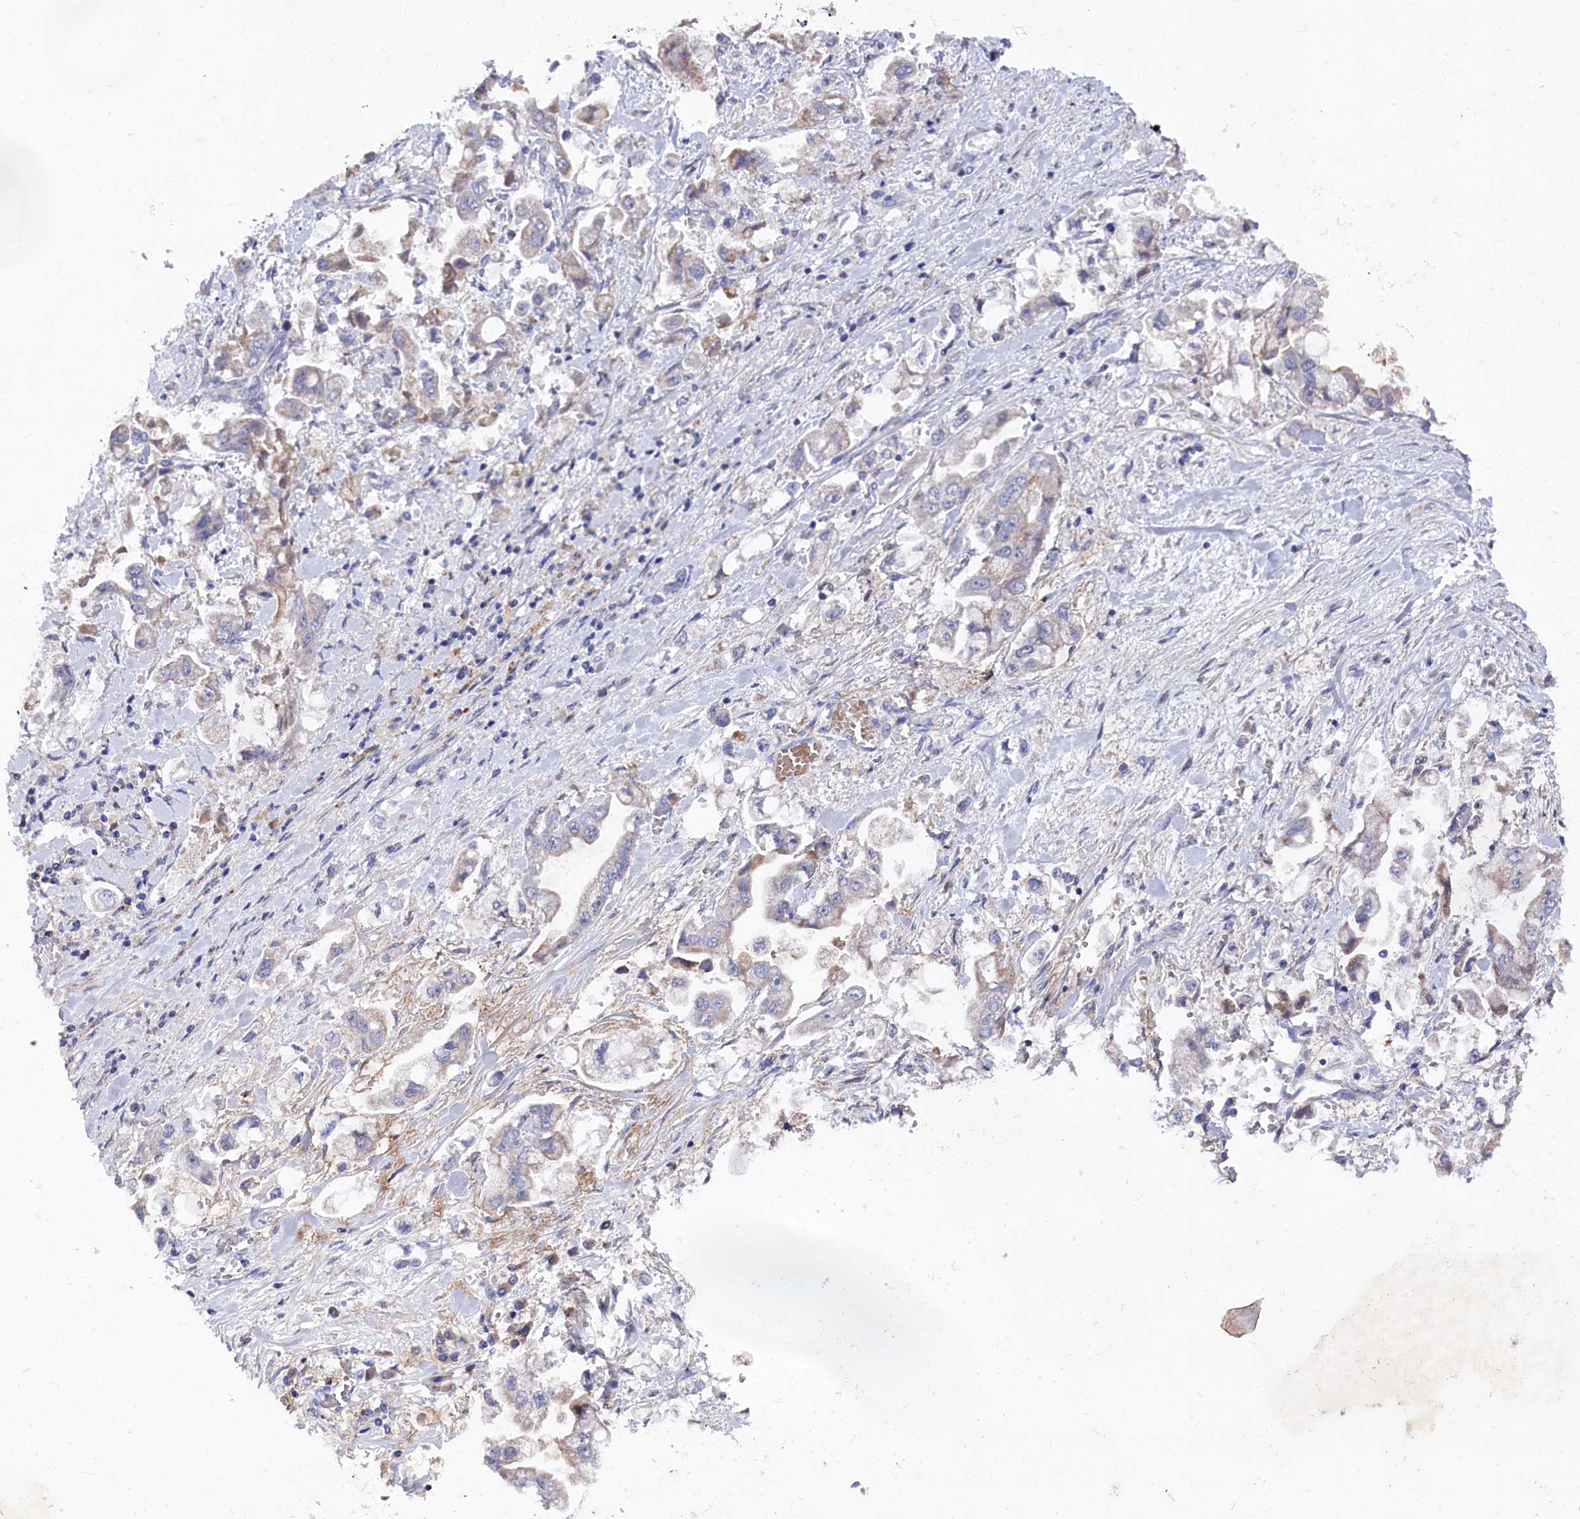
{"staining": {"intensity": "negative", "quantity": "none", "location": "none"}, "tissue": "stomach cancer", "cell_type": "Tumor cells", "image_type": "cancer", "snomed": [{"axis": "morphology", "description": "Adenocarcinoma, NOS"}, {"axis": "topography", "description": "Stomach"}], "caption": "Tumor cells show no significant staining in adenocarcinoma (stomach).", "gene": "GPR108", "patient": {"sex": "male", "age": 62}}